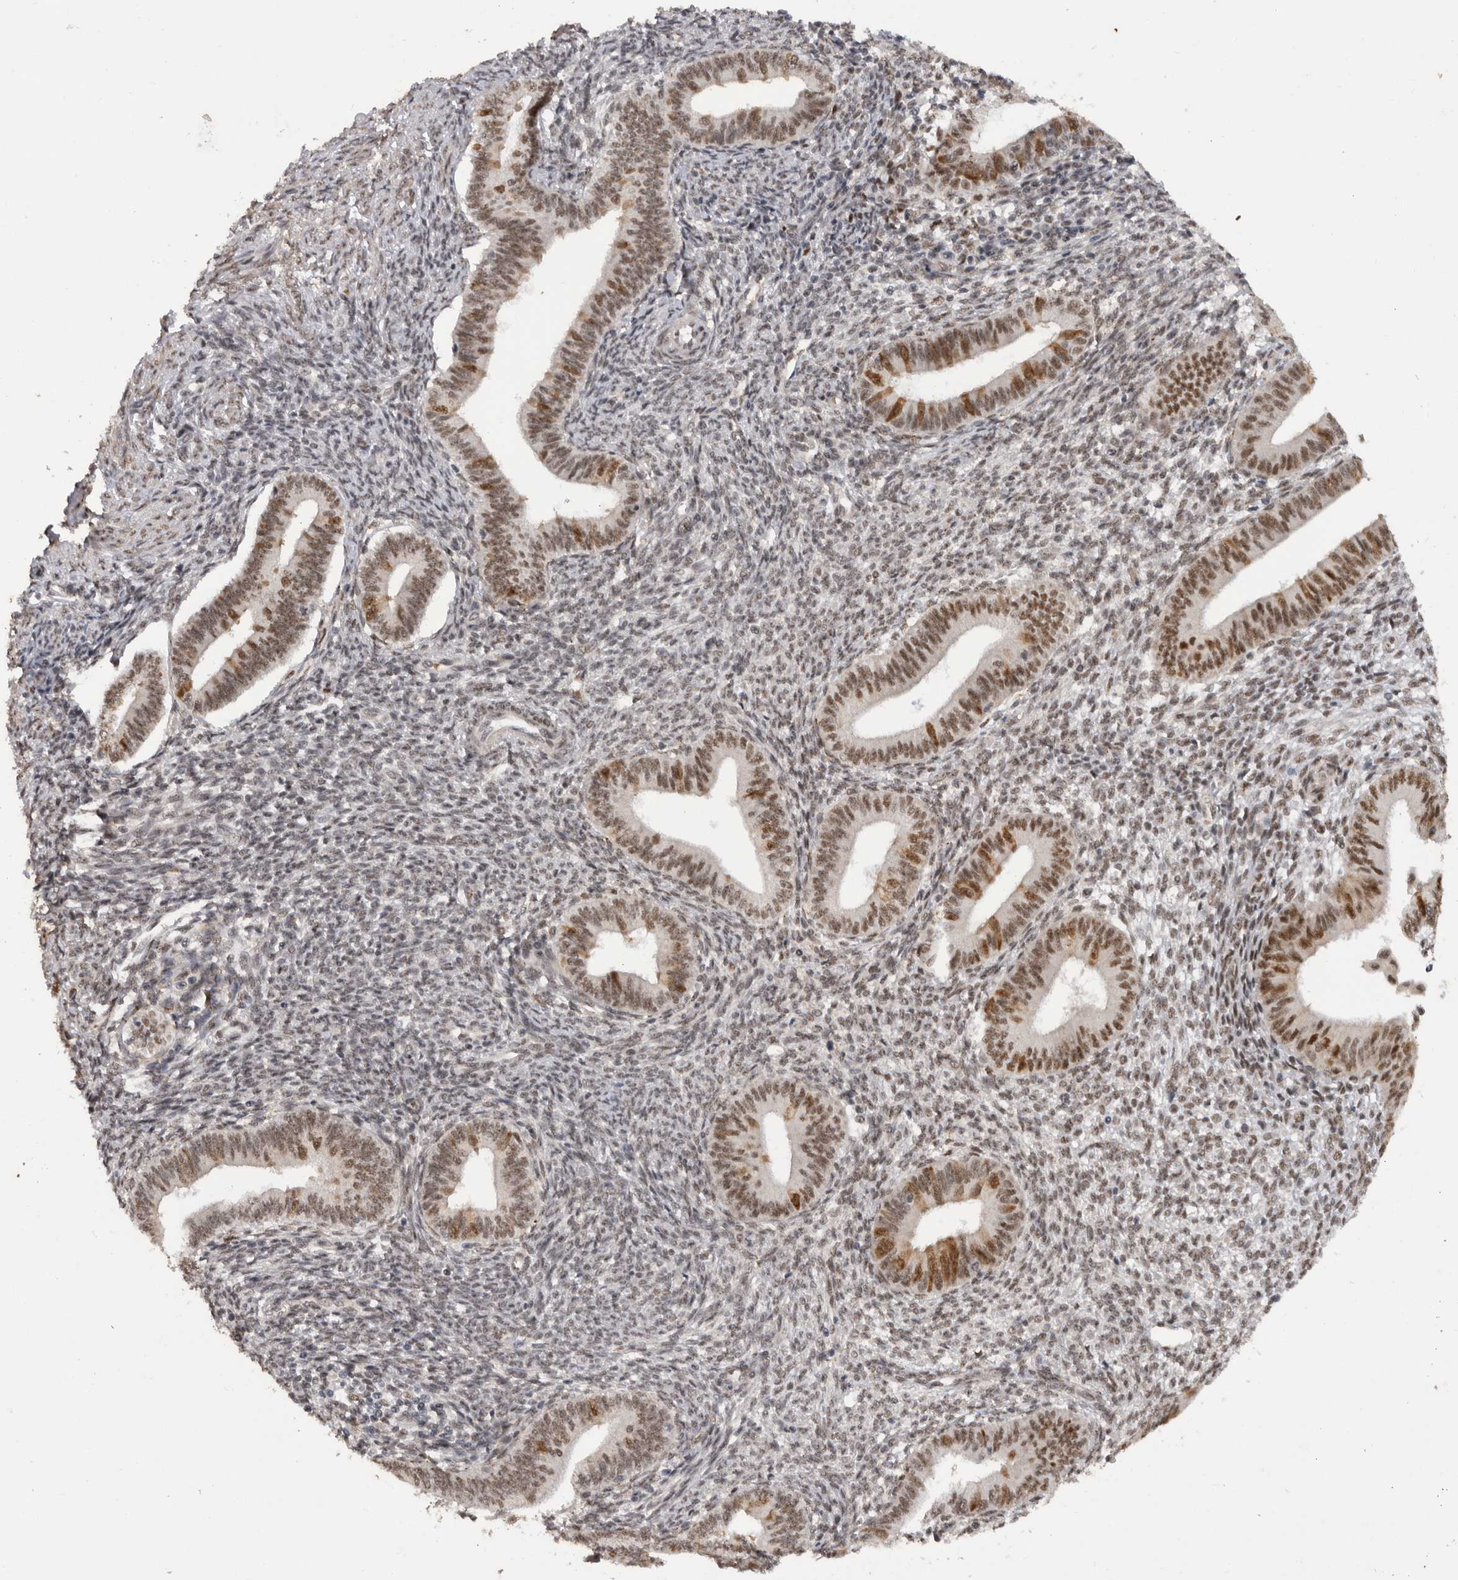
{"staining": {"intensity": "weak", "quantity": "25%-75%", "location": "nuclear"}, "tissue": "endometrium", "cell_type": "Cells in endometrial stroma", "image_type": "normal", "snomed": [{"axis": "morphology", "description": "Normal tissue, NOS"}, {"axis": "topography", "description": "Endometrium"}], "caption": "Protein expression analysis of unremarkable endometrium exhibits weak nuclear positivity in approximately 25%-75% of cells in endometrial stroma. The protein is shown in brown color, while the nuclei are stained blue.", "gene": "PPP1R10", "patient": {"sex": "female", "age": 46}}